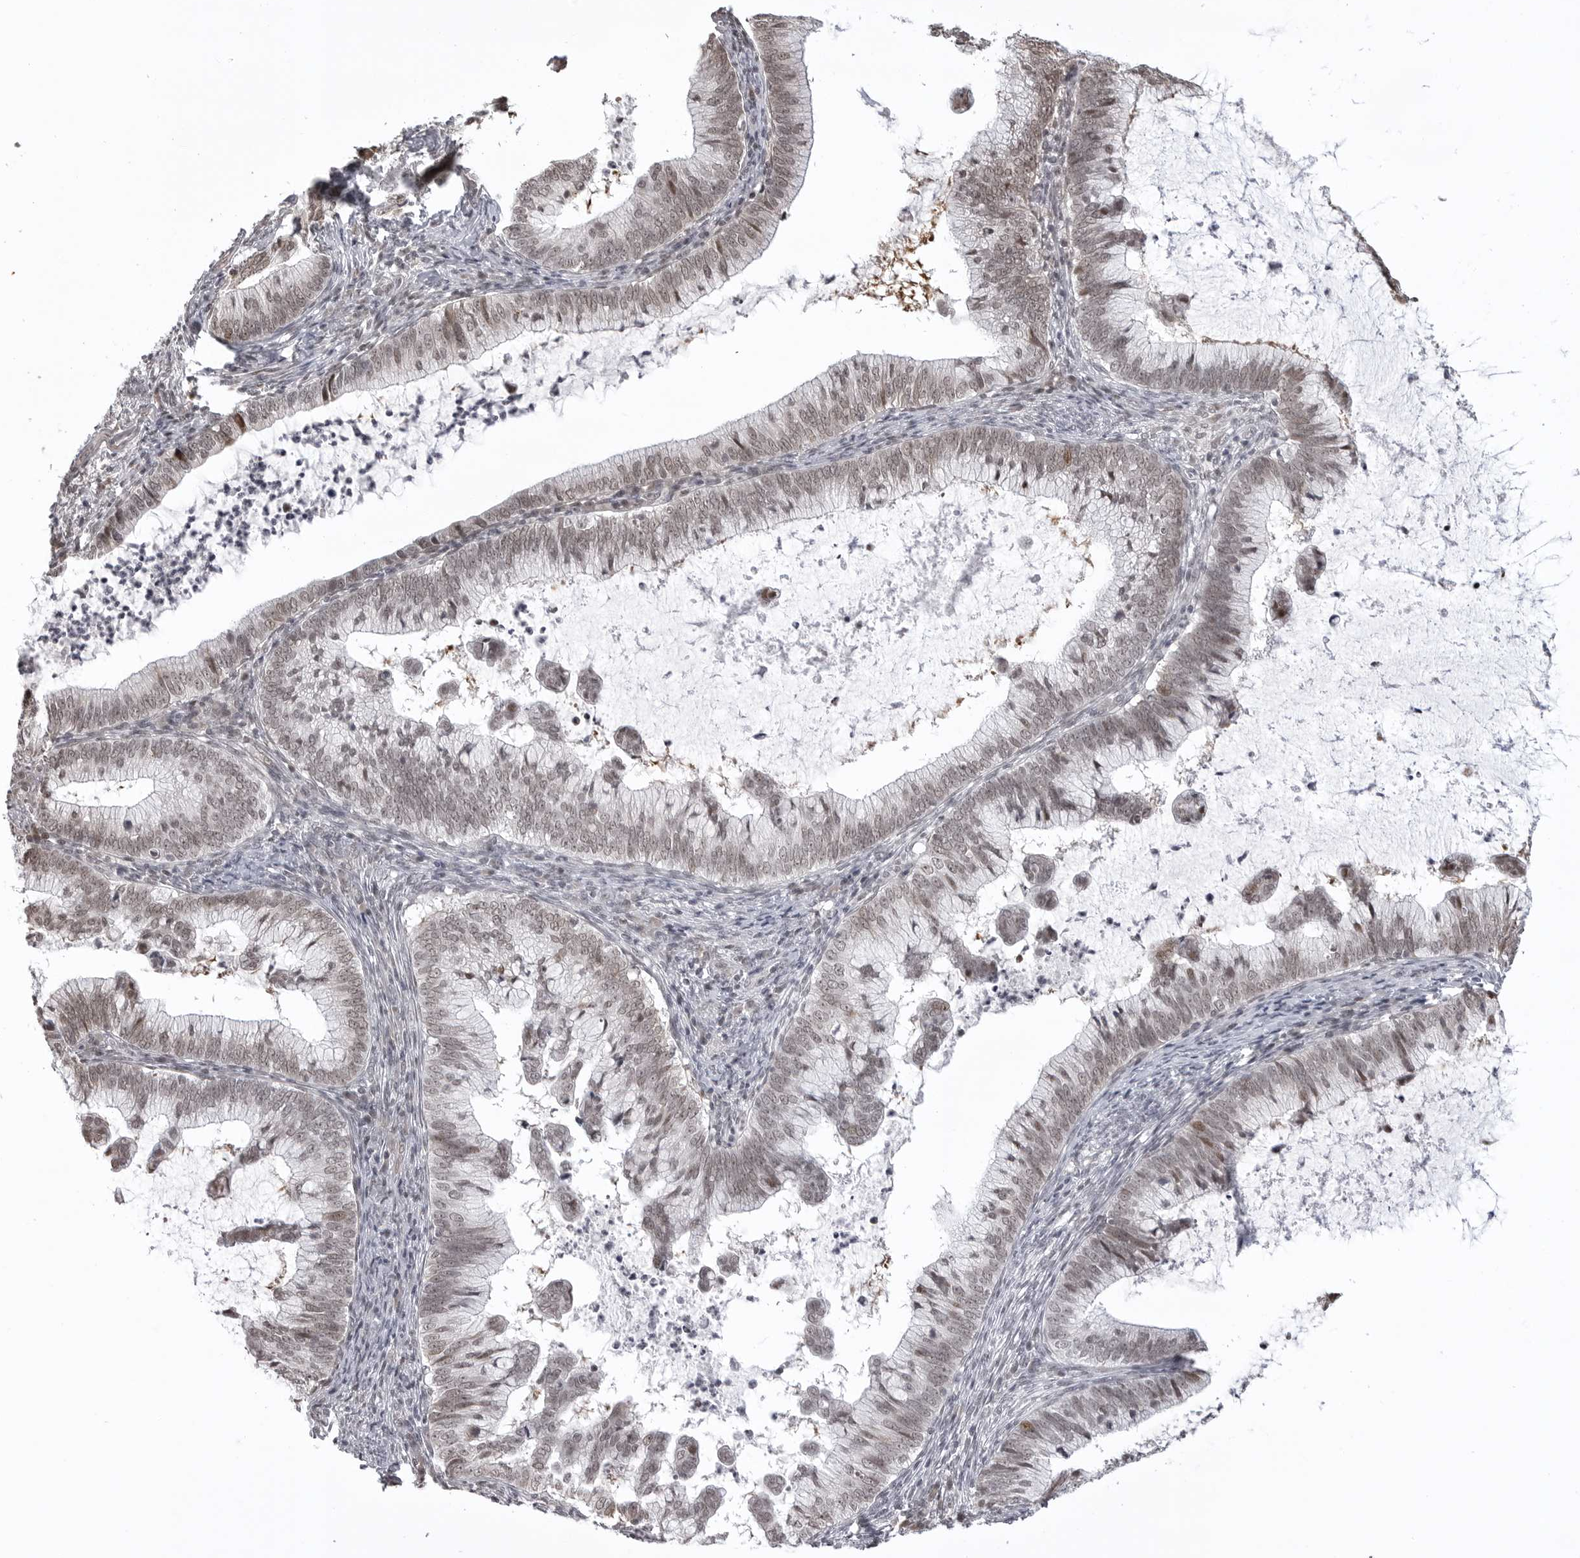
{"staining": {"intensity": "weak", "quantity": "25%-75%", "location": "nuclear"}, "tissue": "cervical cancer", "cell_type": "Tumor cells", "image_type": "cancer", "snomed": [{"axis": "morphology", "description": "Adenocarcinoma, NOS"}, {"axis": "topography", "description": "Cervix"}], "caption": "A low amount of weak nuclear staining is present in about 25%-75% of tumor cells in cervical cancer (adenocarcinoma) tissue. The protein is stained brown, and the nuclei are stained in blue (DAB IHC with brightfield microscopy, high magnification).", "gene": "PHF3", "patient": {"sex": "female", "age": 36}}